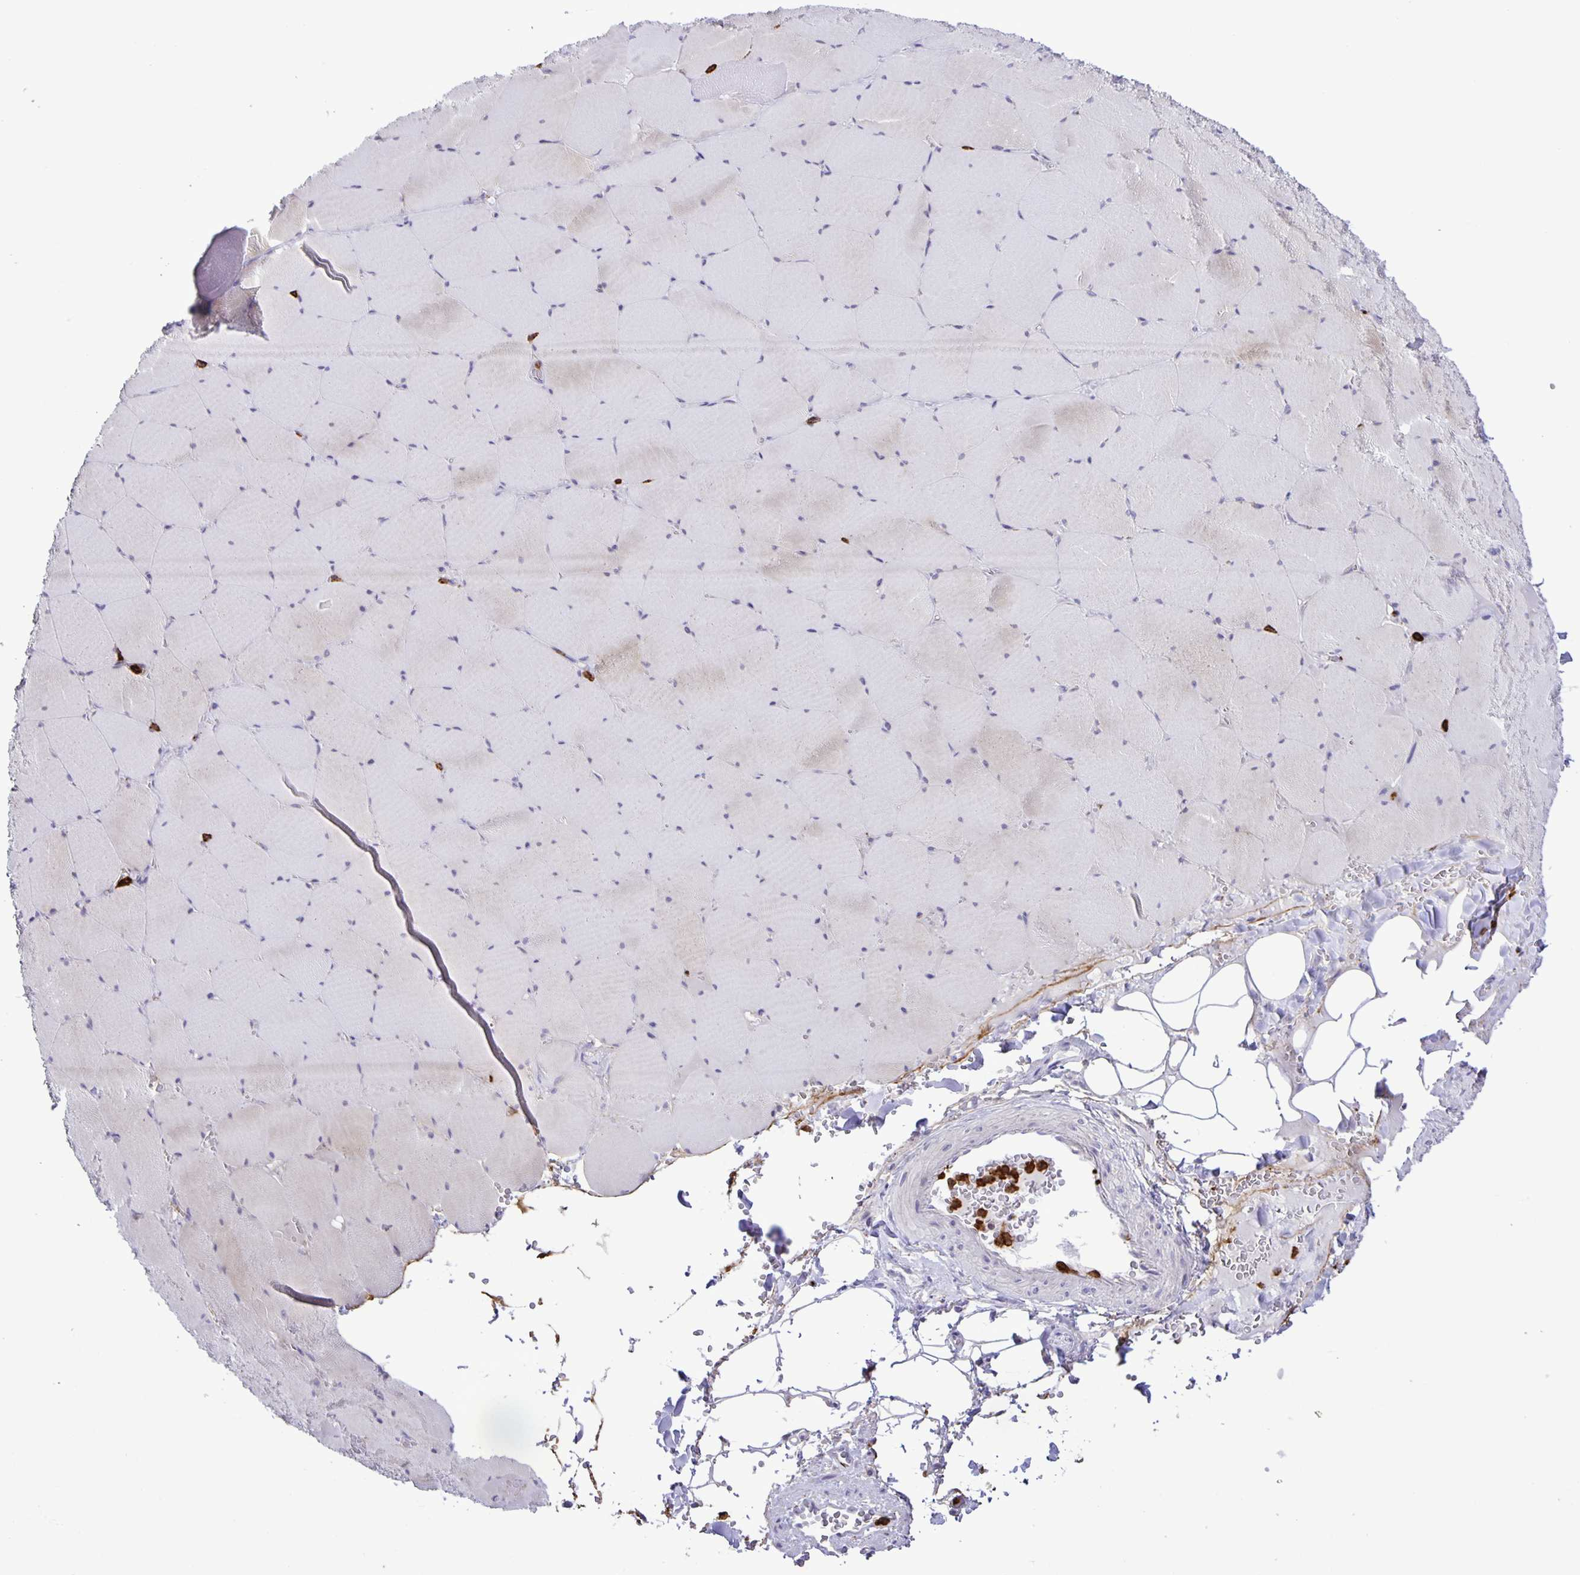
{"staining": {"intensity": "negative", "quantity": "none", "location": "none"}, "tissue": "skeletal muscle", "cell_type": "Myocytes", "image_type": "normal", "snomed": [{"axis": "morphology", "description": "Normal tissue, NOS"}, {"axis": "topography", "description": "Skeletal muscle"}, {"axis": "topography", "description": "Head-Neck"}], "caption": "Immunohistochemistry (IHC) of benign human skeletal muscle shows no expression in myocytes. (DAB (3,3'-diaminobenzidine) immunohistochemistry with hematoxylin counter stain).", "gene": "ADCK1", "patient": {"sex": "male", "age": 66}}